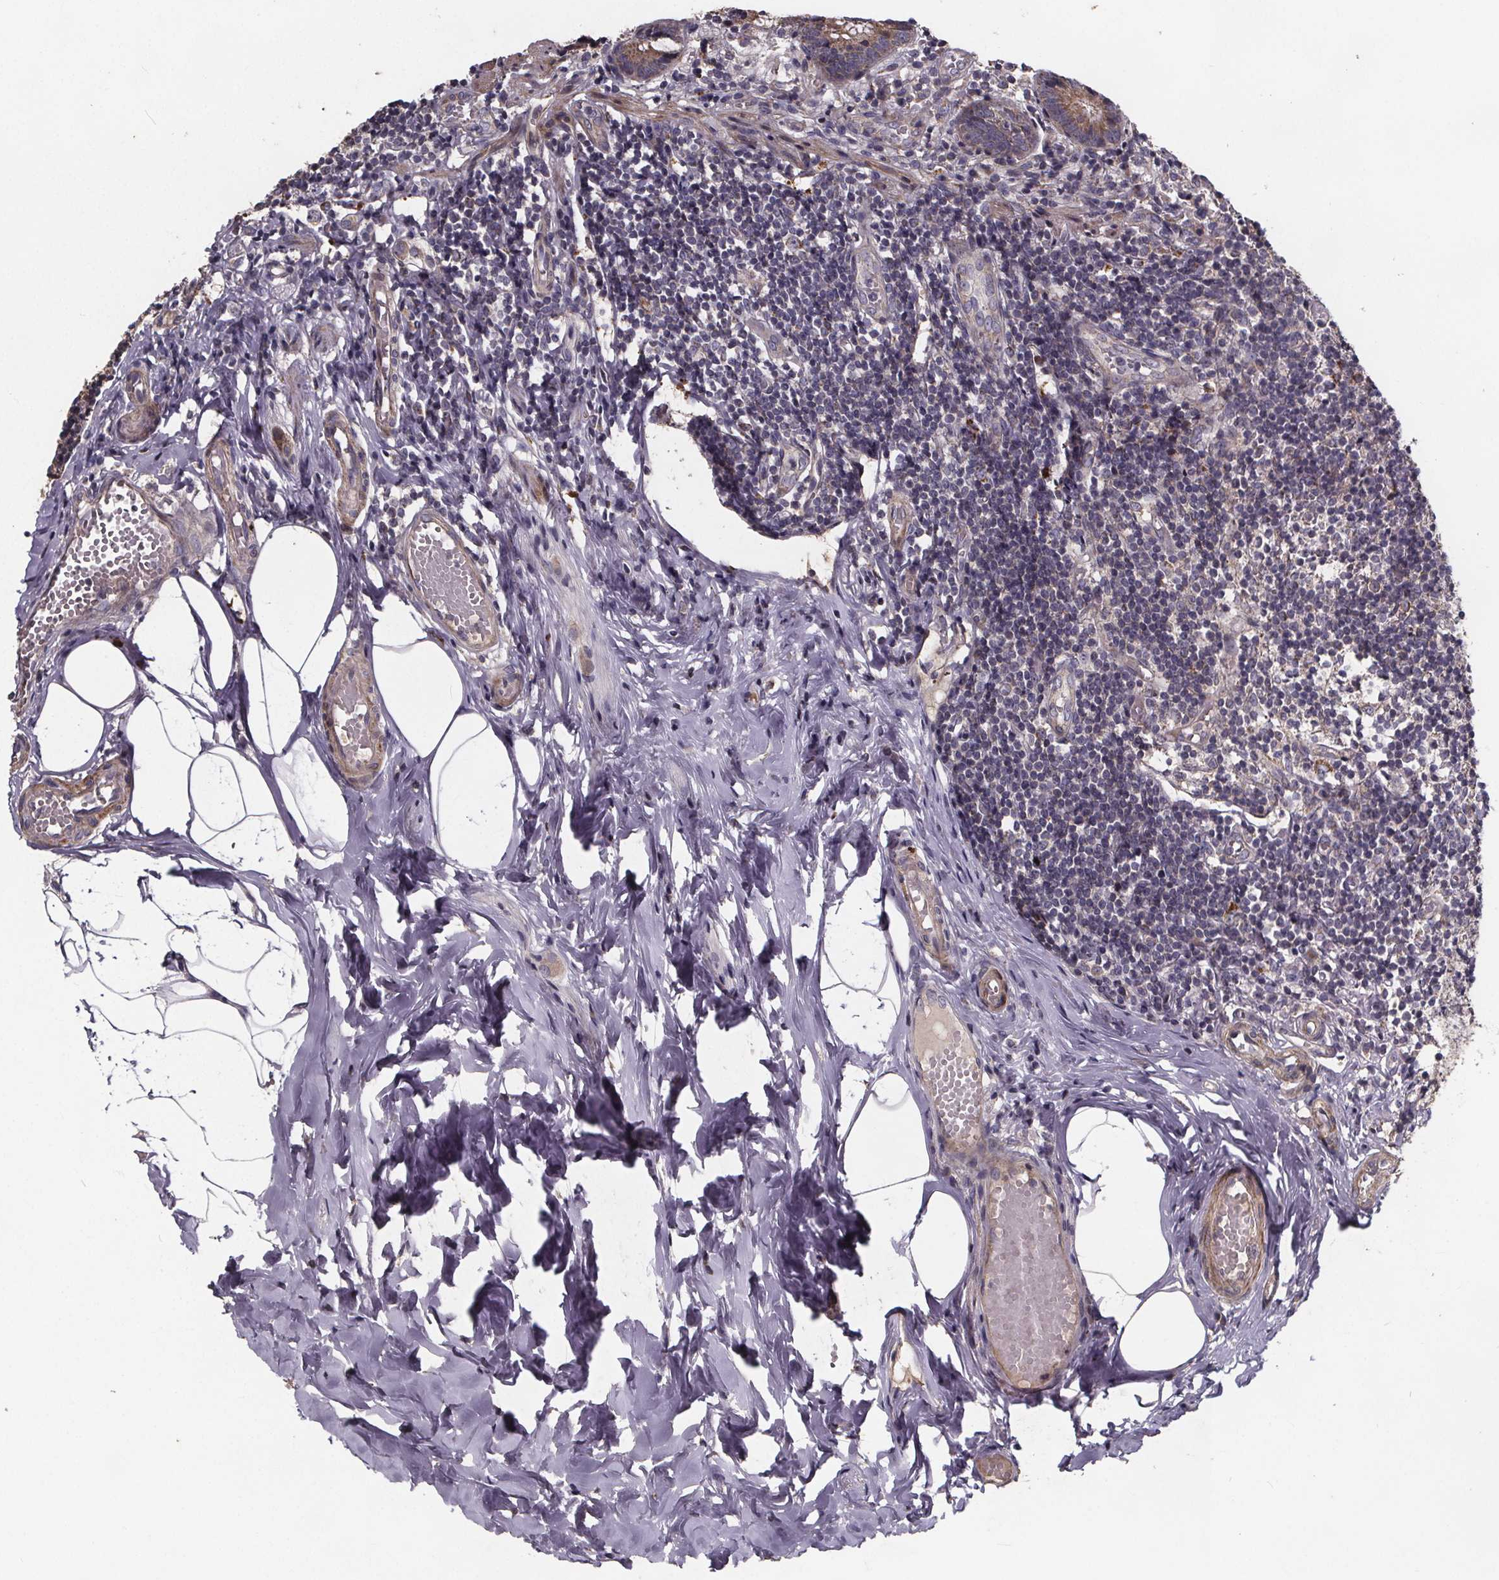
{"staining": {"intensity": "moderate", "quantity": ">75%", "location": "cytoplasmic/membranous"}, "tissue": "appendix", "cell_type": "Glandular cells", "image_type": "normal", "snomed": [{"axis": "morphology", "description": "Normal tissue, NOS"}, {"axis": "topography", "description": "Appendix"}], "caption": "Moderate cytoplasmic/membranous positivity for a protein is identified in approximately >75% of glandular cells of benign appendix using IHC.", "gene": "YME1L1", "patient": {"sex": "female", "age": 32}}